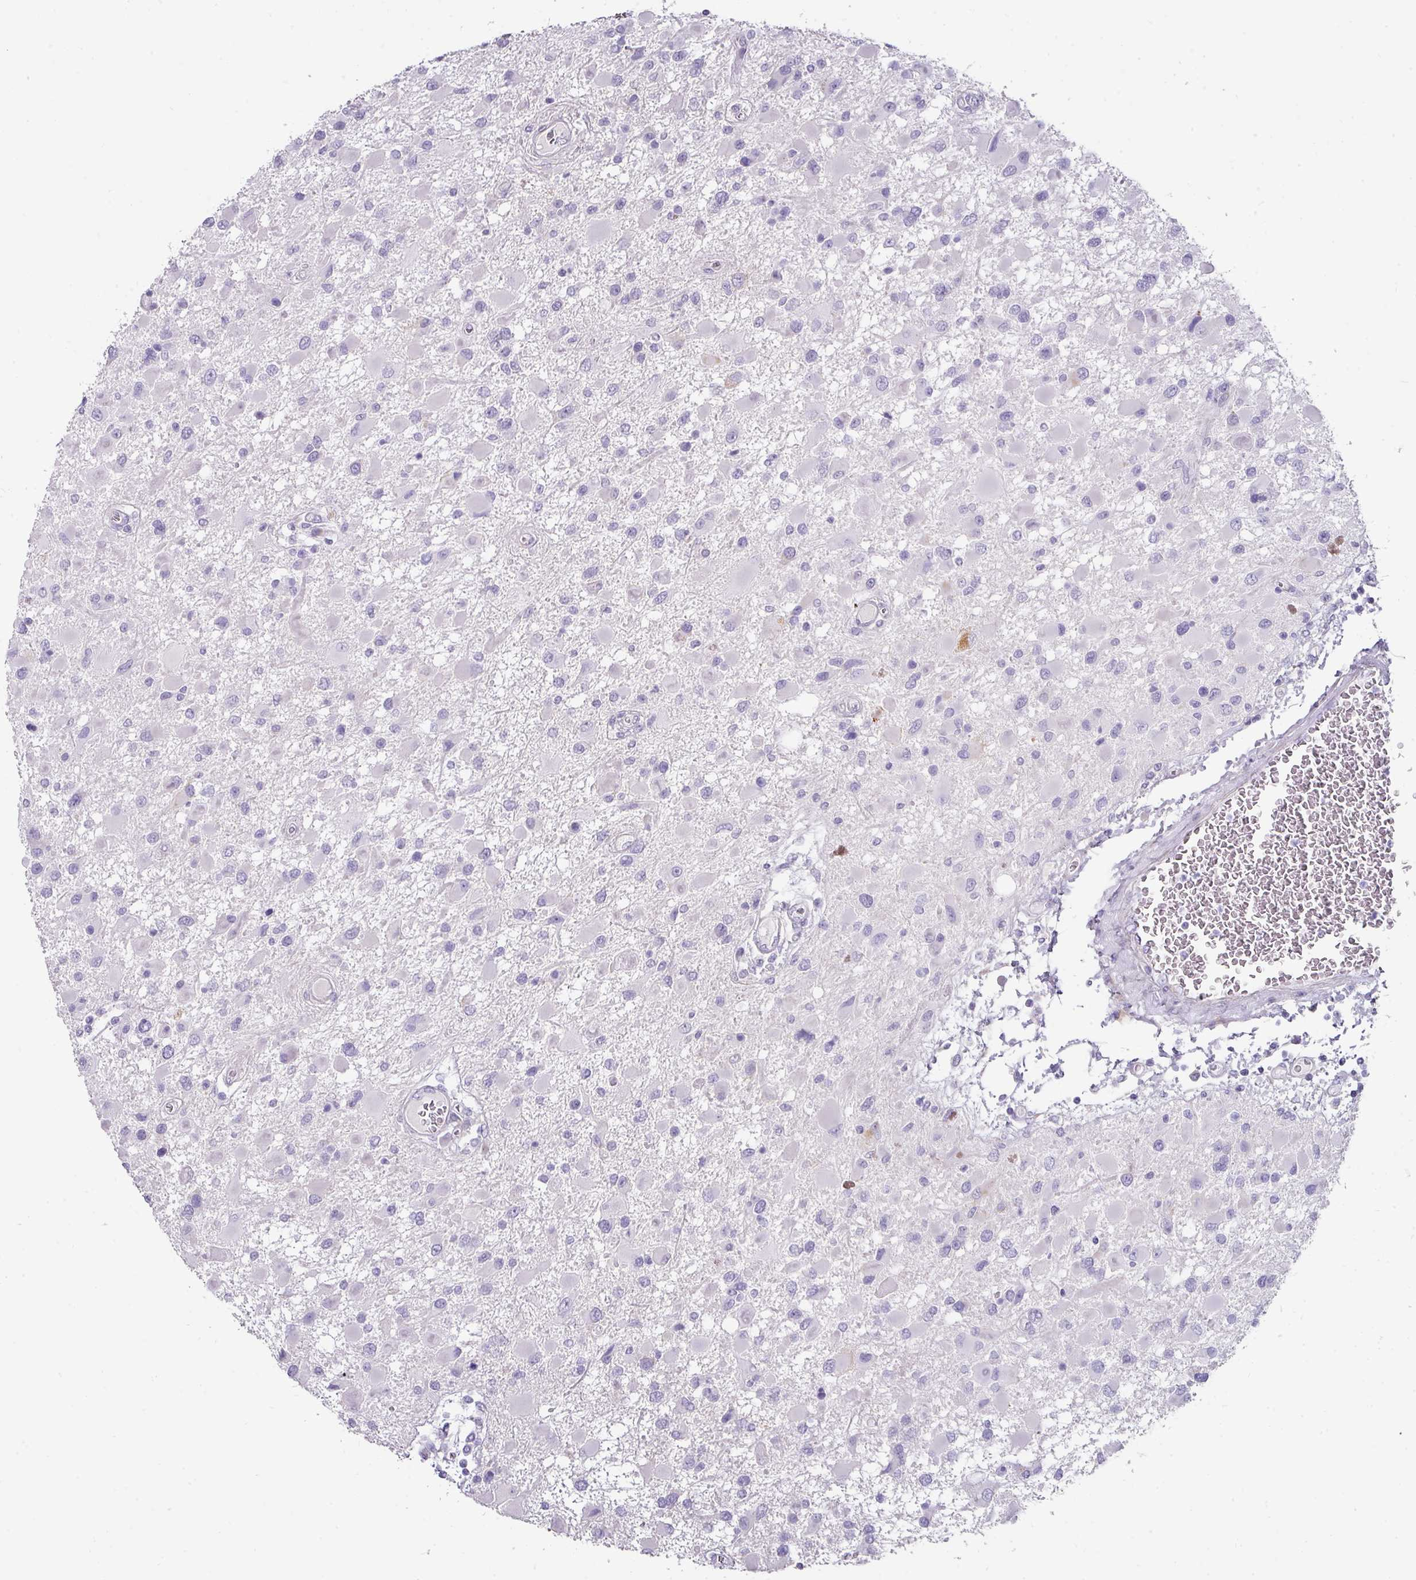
{"staining": {"intensity": "negative", "quantity": "none", "location": "none"}, "tissue": "glioma", "cell_type": "Tumor cells", "image_type": "cancer", "snomed": [{"axis": "morphology", "description": "Glioma, malignant, High grade"}, {"axis": "topography", "description": "Brain"}], "caption": "Immunohistochemistry (IHC) image of neoplastic tissue: human glioma stained with DAB (3,3'-diaminobenzidine) shows no significant protein staining in tumor cells.", "gene": "ANKRD29", "patient": {"sex": "male", "age": 53}}